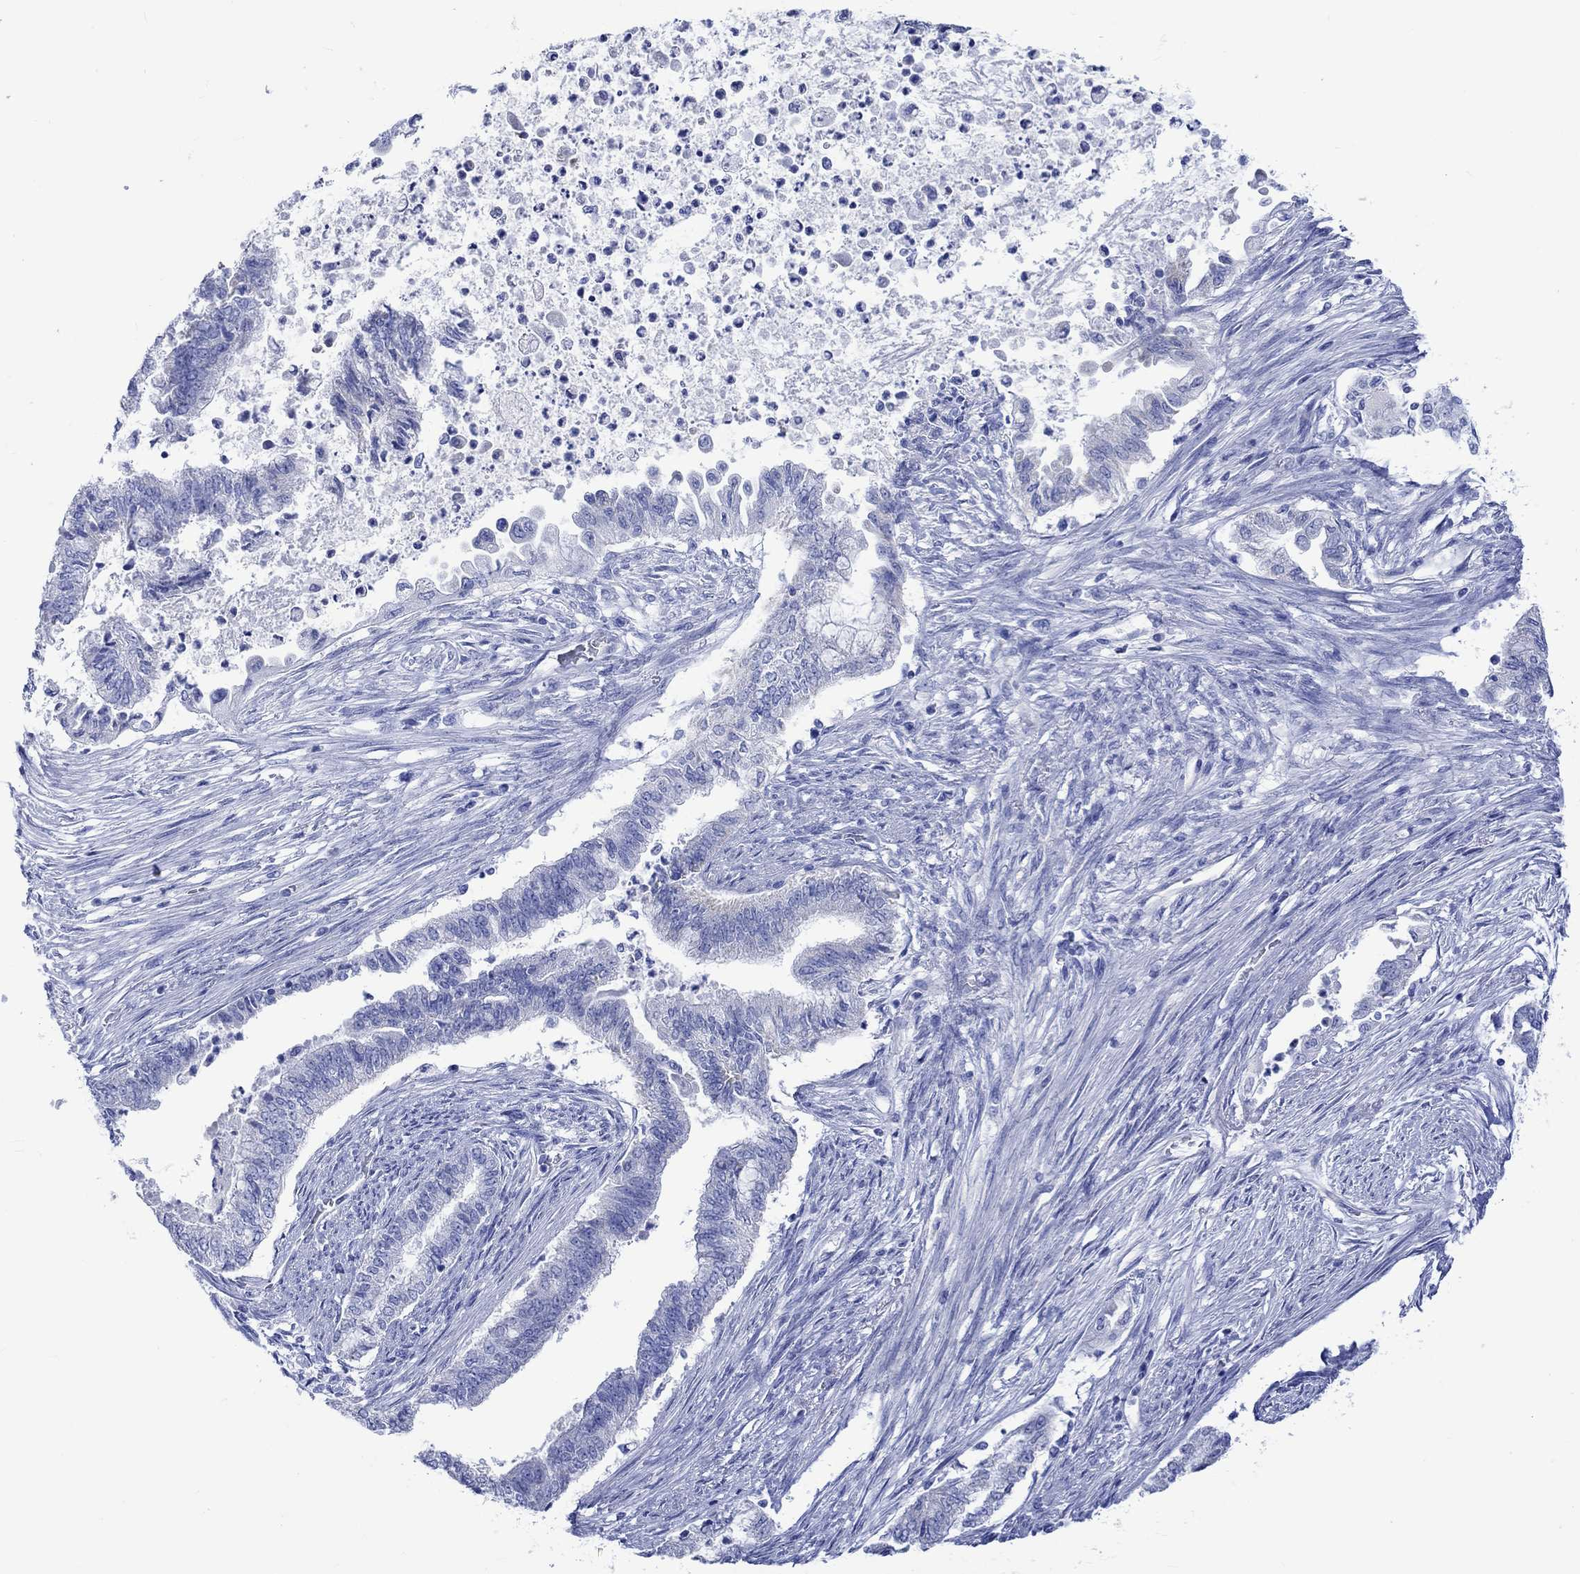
{"staining": {"intensity": "negative", "quantity": "none", "location": "none"}, "tissue": "endometrial cancer", "cell_type": "Tumor cells", "image_type": "cancer", "snomed": [{"axis": "morphology", "description": "Adenocarcinoma, NOS"}, {"axis": "topography", "description": "Endometrium"}], "caption": "A high-resolution micrograph shows immunohistochemistry (IHC) staining of endometrial cancer (adenocarcinoma), which exhibits no significant positivity in tumor cells.", "gene": "CPLX2", "patient": {"sex": "female", "age": 65}}